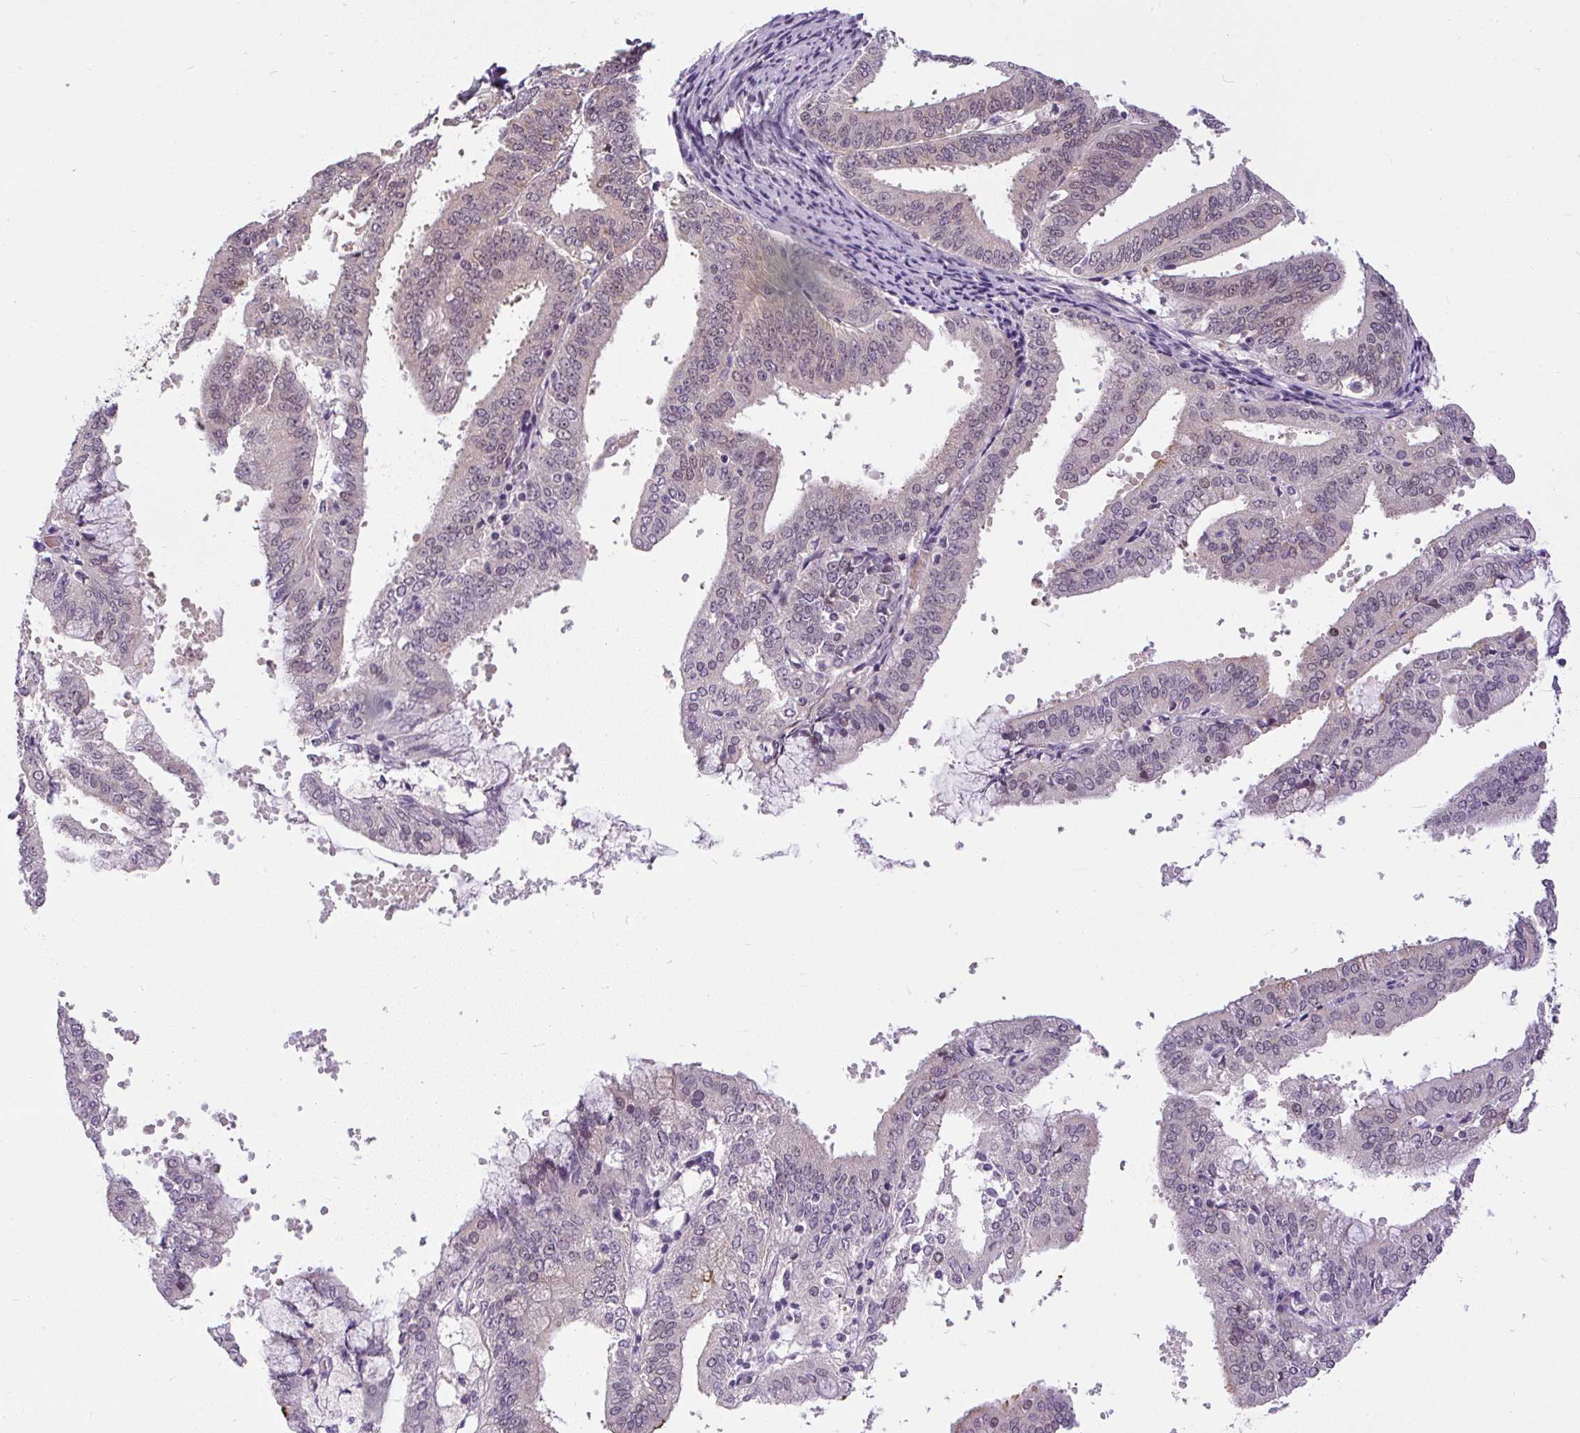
{"staining": {"intensity": "weak", "quantity": "<25%", "location": "nuclear"}, "tissue": "endometrial cancer", "cell_type": "Tumor cells", "image_type": "cancer", "snomed": [{"axis": "morphology", "description": "Adenocarcinoma, NOS"}, {"axis": "topography", "description": "Endometrium"}], "caption": "DAB (3,3'-diaminobenzidine) immunohistochemical staining of endometrial cancer demonstrates no significant positivity in tumor cells. (Stains: DAB IHC with hematoxylin counter stain, Microscopy: brightfield microscopy at high magnification).", "gene": "FAM117B", "patient": {"sex": "female", "age": 63}}